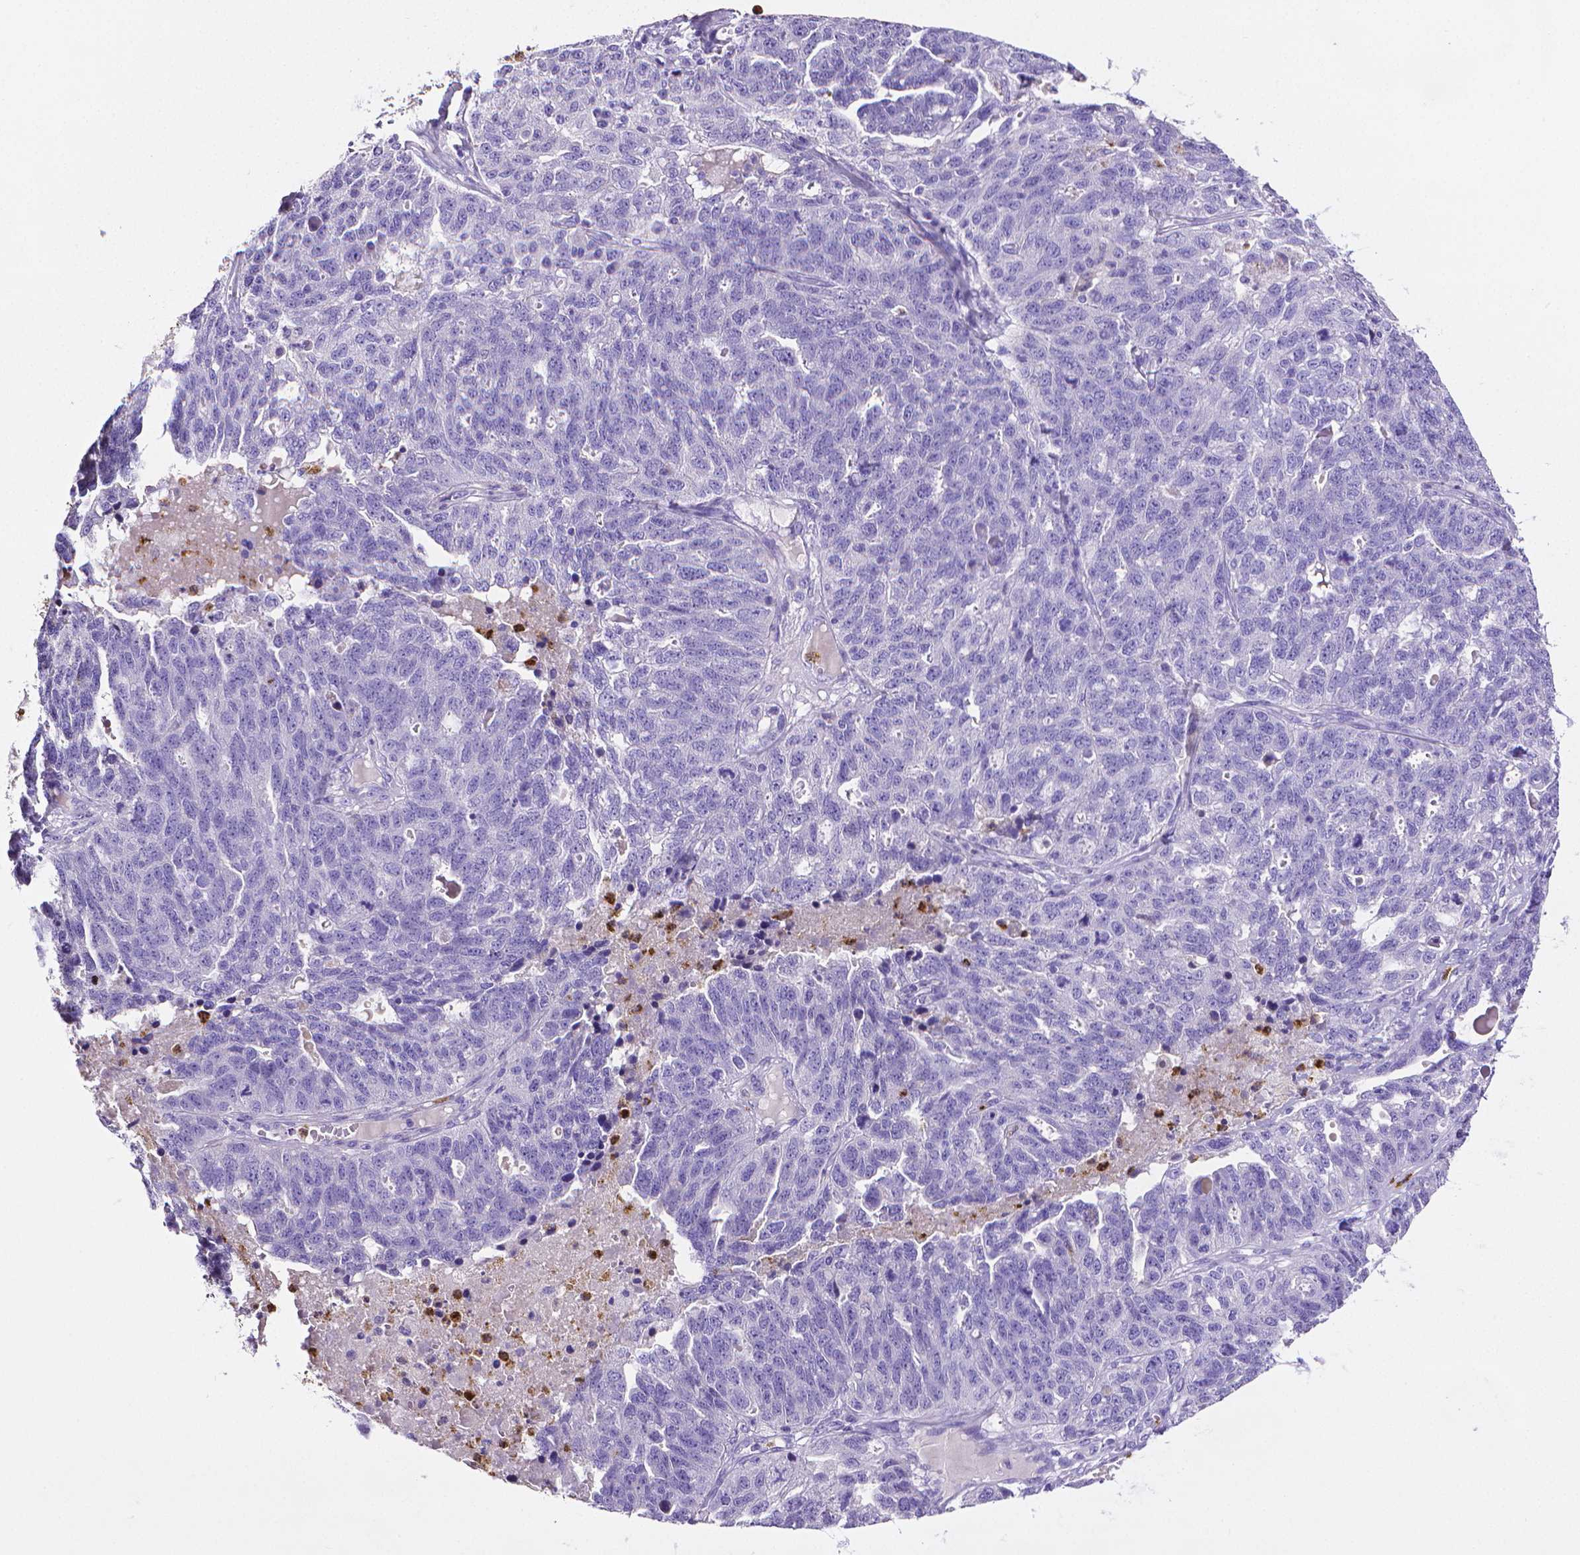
{"staining": {"intensity": "negative", "quantity": "none", "location": "none"}, "tissue": "ovarian cancer", "cell_type": "Tumor cells", "image_type": "cancer", "snomed": [{"axis": "morphology", "description": "Cystadenocarcinoma, serous, NOS"}, {"axis": "topography", "description": "Ovary"}], "caption": "The immunohistochemistry (IHC) histopathology image has no significant expression in tumor cells of ovarian serous cystadenocarcinoma tissue. Nuclei are stained in blue.", "gene": "MMP9", "patient": {"sex": "female", "age": 71}}